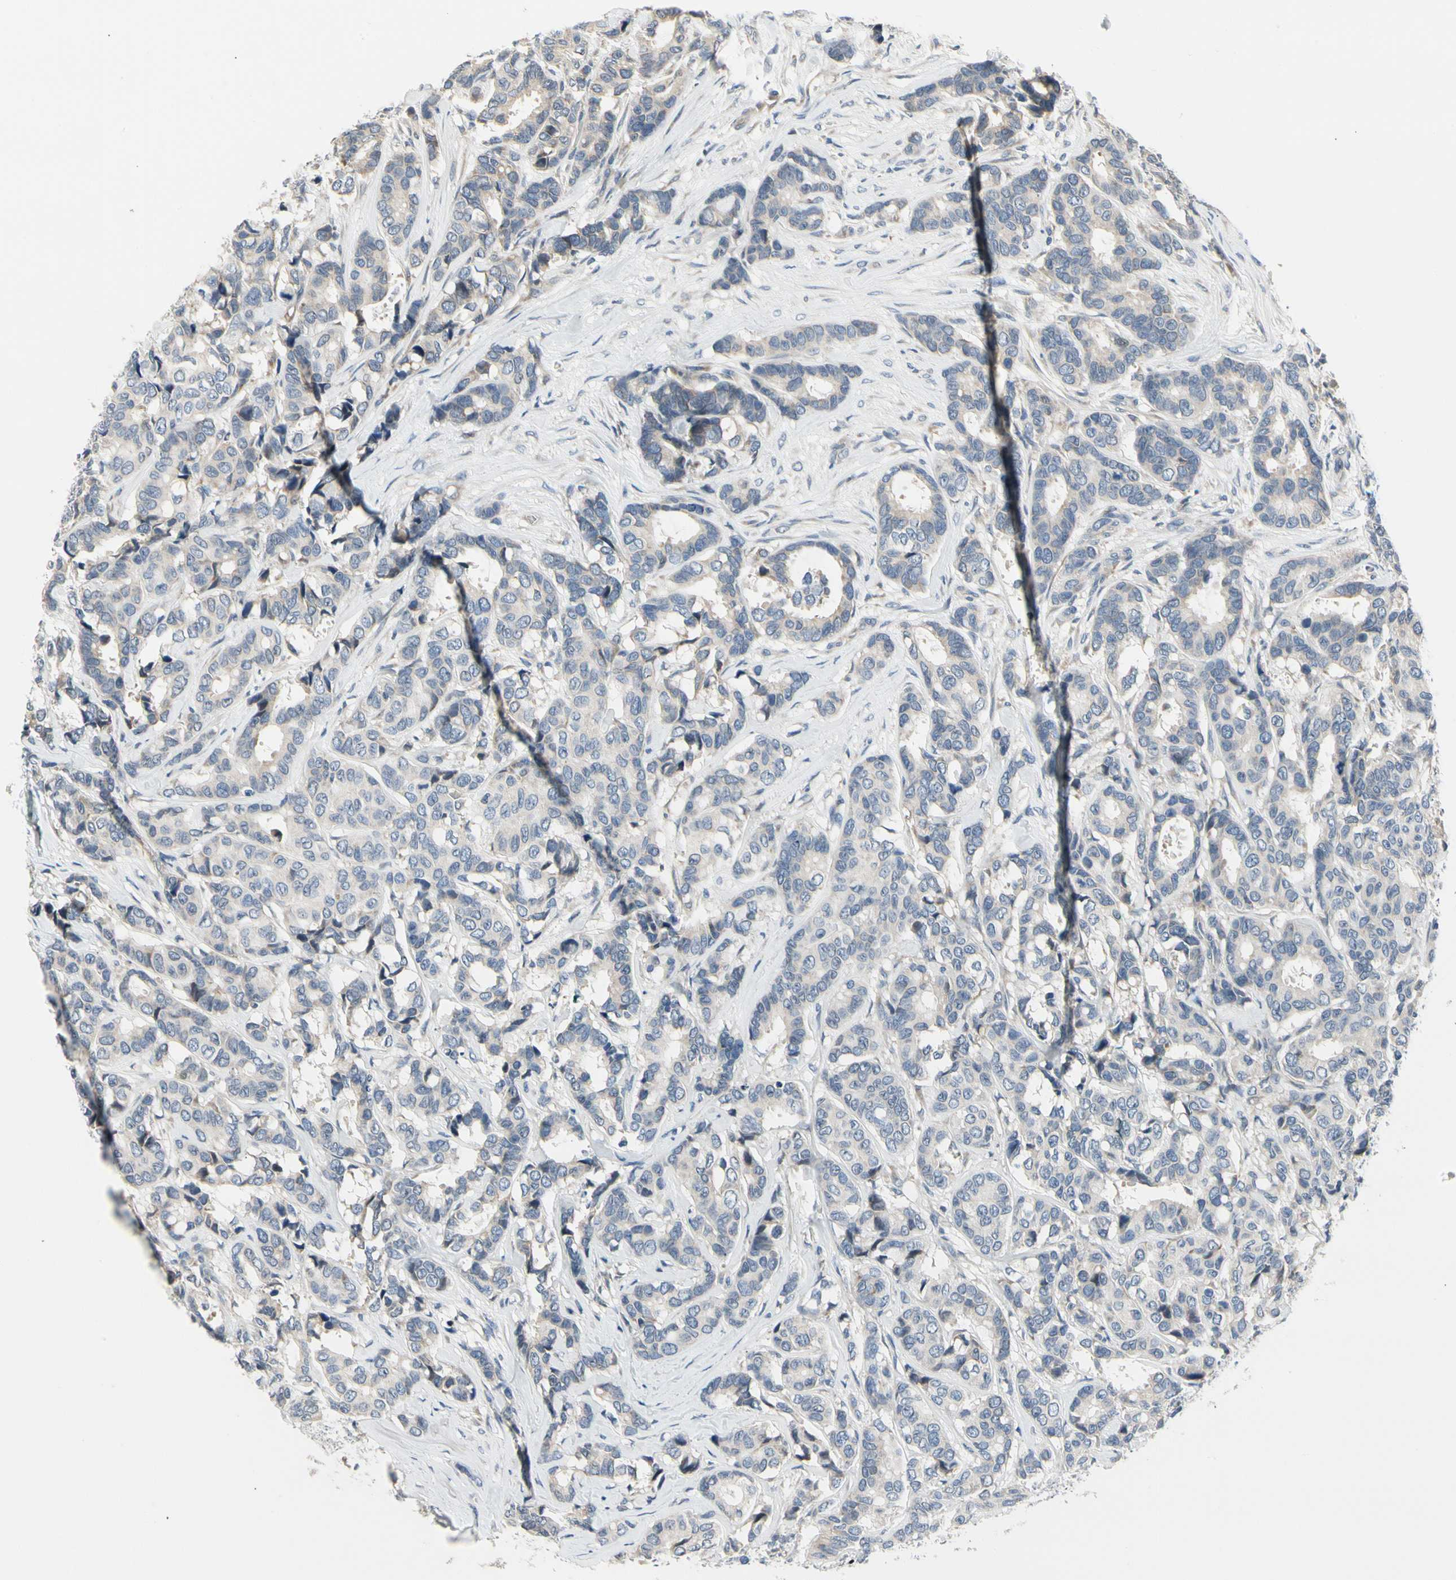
{"staining": {"intensity": "negative", "quantity": "none", "location": "none"}, "tissue": "breast cancer", "cell_type": "Tumor cells", "image_type": "cancer", "snomed": [{"axis": "morphology", "description": "Duct carcinoma"}, {"axis": "topography", "description": "Breast"}], "caption": "Histopathology image shows no significant protein expression in tumor cells of intraductal carcinoma (breast). The staining is performed using DAB brown chromogen with nuclei counter-stained in using hematoxylin.", "gene": "NFASC", "patient": {"sex": "female", "age": 87}}